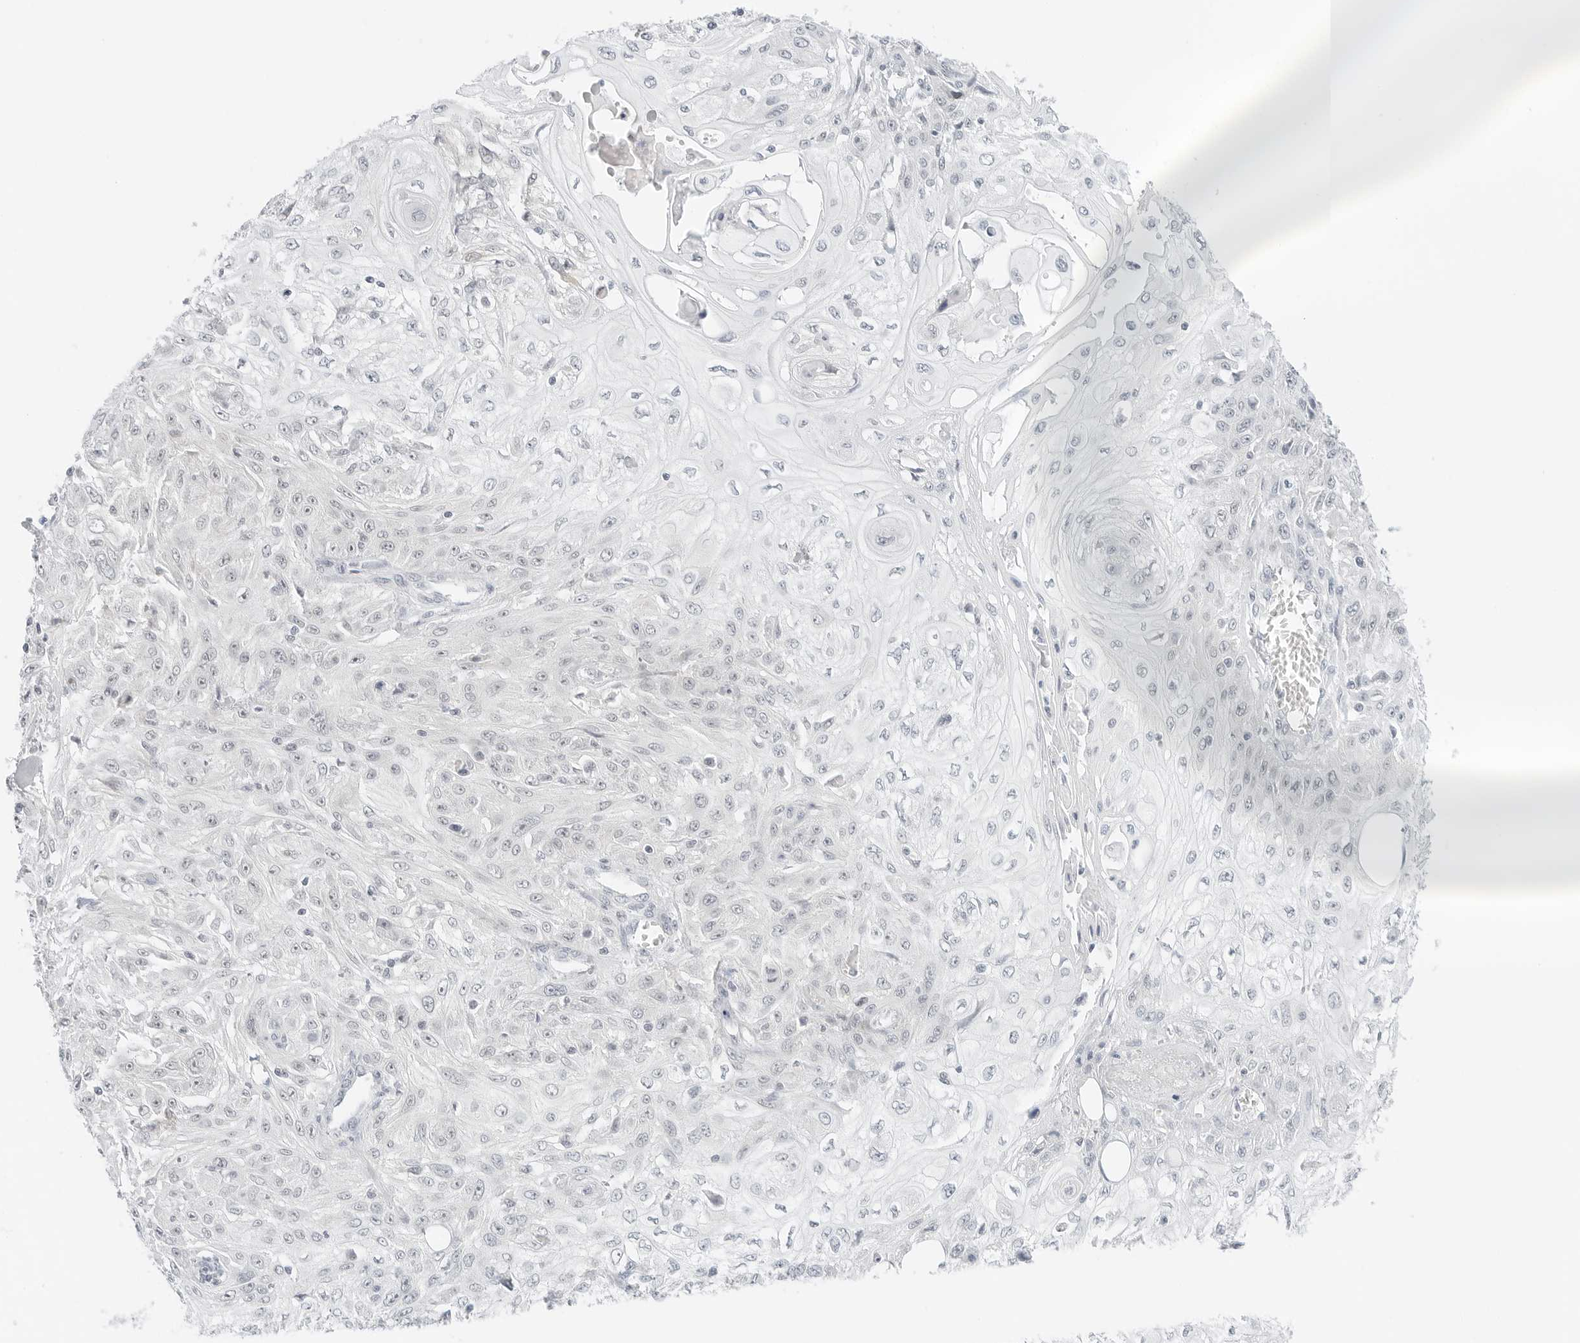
{"staining": {"intensity": "negative", "quantity": "none", "location": "none"}, "tissue": "skin cancer", "cell_type": "Tumor cells", "image_type": "cancer", "snomed": [{"axis": "morphology", "description": "Squamous cell carcinoma, NOS"}, {"axis": "morphology", "description": "Squamous cell carcinoma, metastatic, NOS"}, {"axis": "topography", "description": "Skin"}, {"axis": "topography", "description": "Lymph node"}], "caption": "Tumor cells show no significant protein staining in metastatic squamous cell carcinoma (skin).", "gene": "CCSAP", "patient": {"sex": "male", "age": 75}}